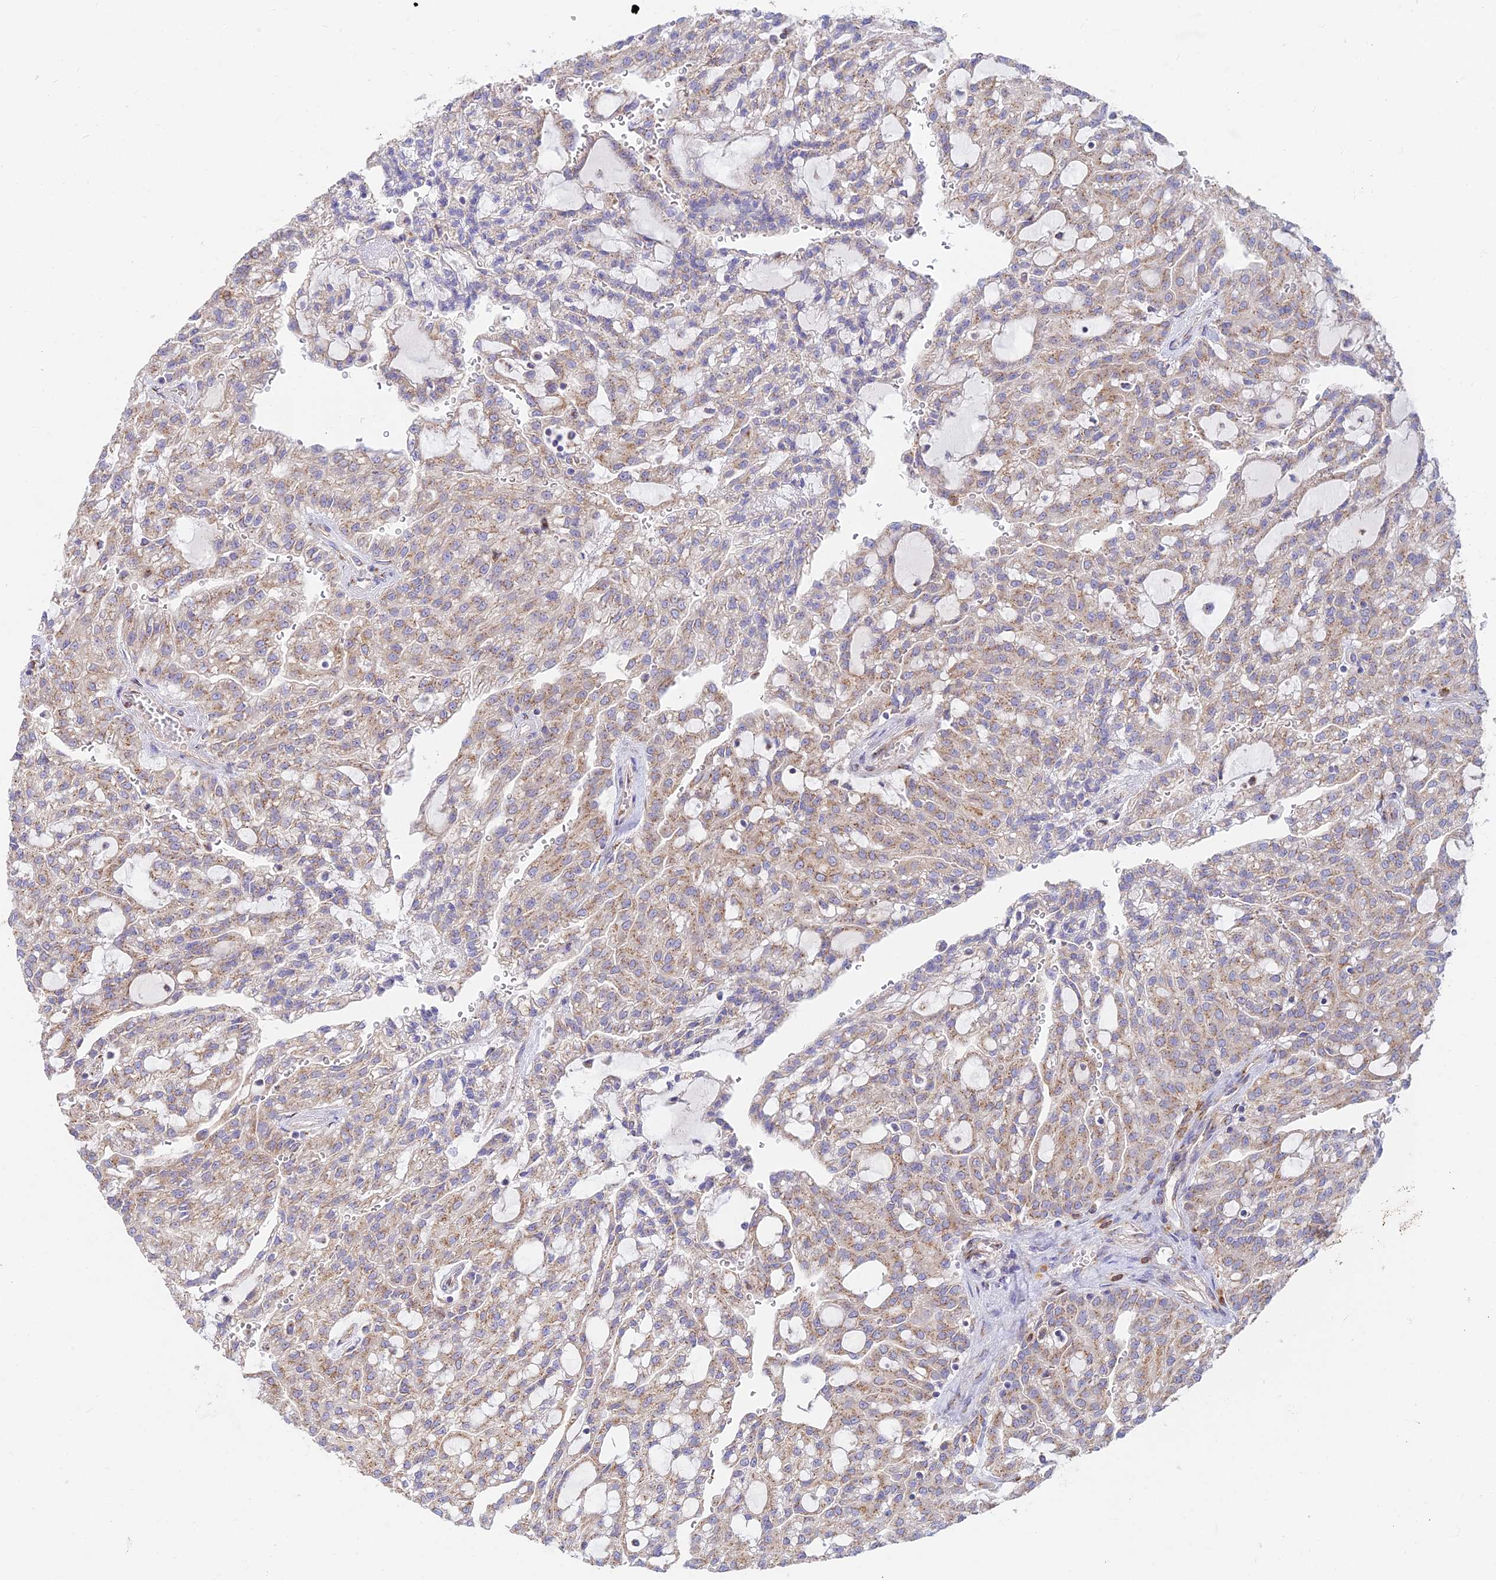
{"staining": {"intensity": "weak", "quantity": ">75%", "location": "cytoplasmic/membranous"}, "tissue": "renal cancer", "cell_type": "Tumor cells", "image_type": "cancer", "snomed": [{"axis": "morphology", "description": "Adenocarcinoma, NOS"}, {"axis": "topography", "description": "Kidney"}], "caption": "IHC of human renal cancer (adenocarcinoma) demonstrates low levels of weak cytoplasmic/membranous expression in approximately >75% of tumor cells. The staining is performed using DAB brown chromogen to label protein expression. The nuclei are counter-stained blue using hematoxylin.", "gene": "GOLGA3", "patient": {"sex": "male", "age": 63}}